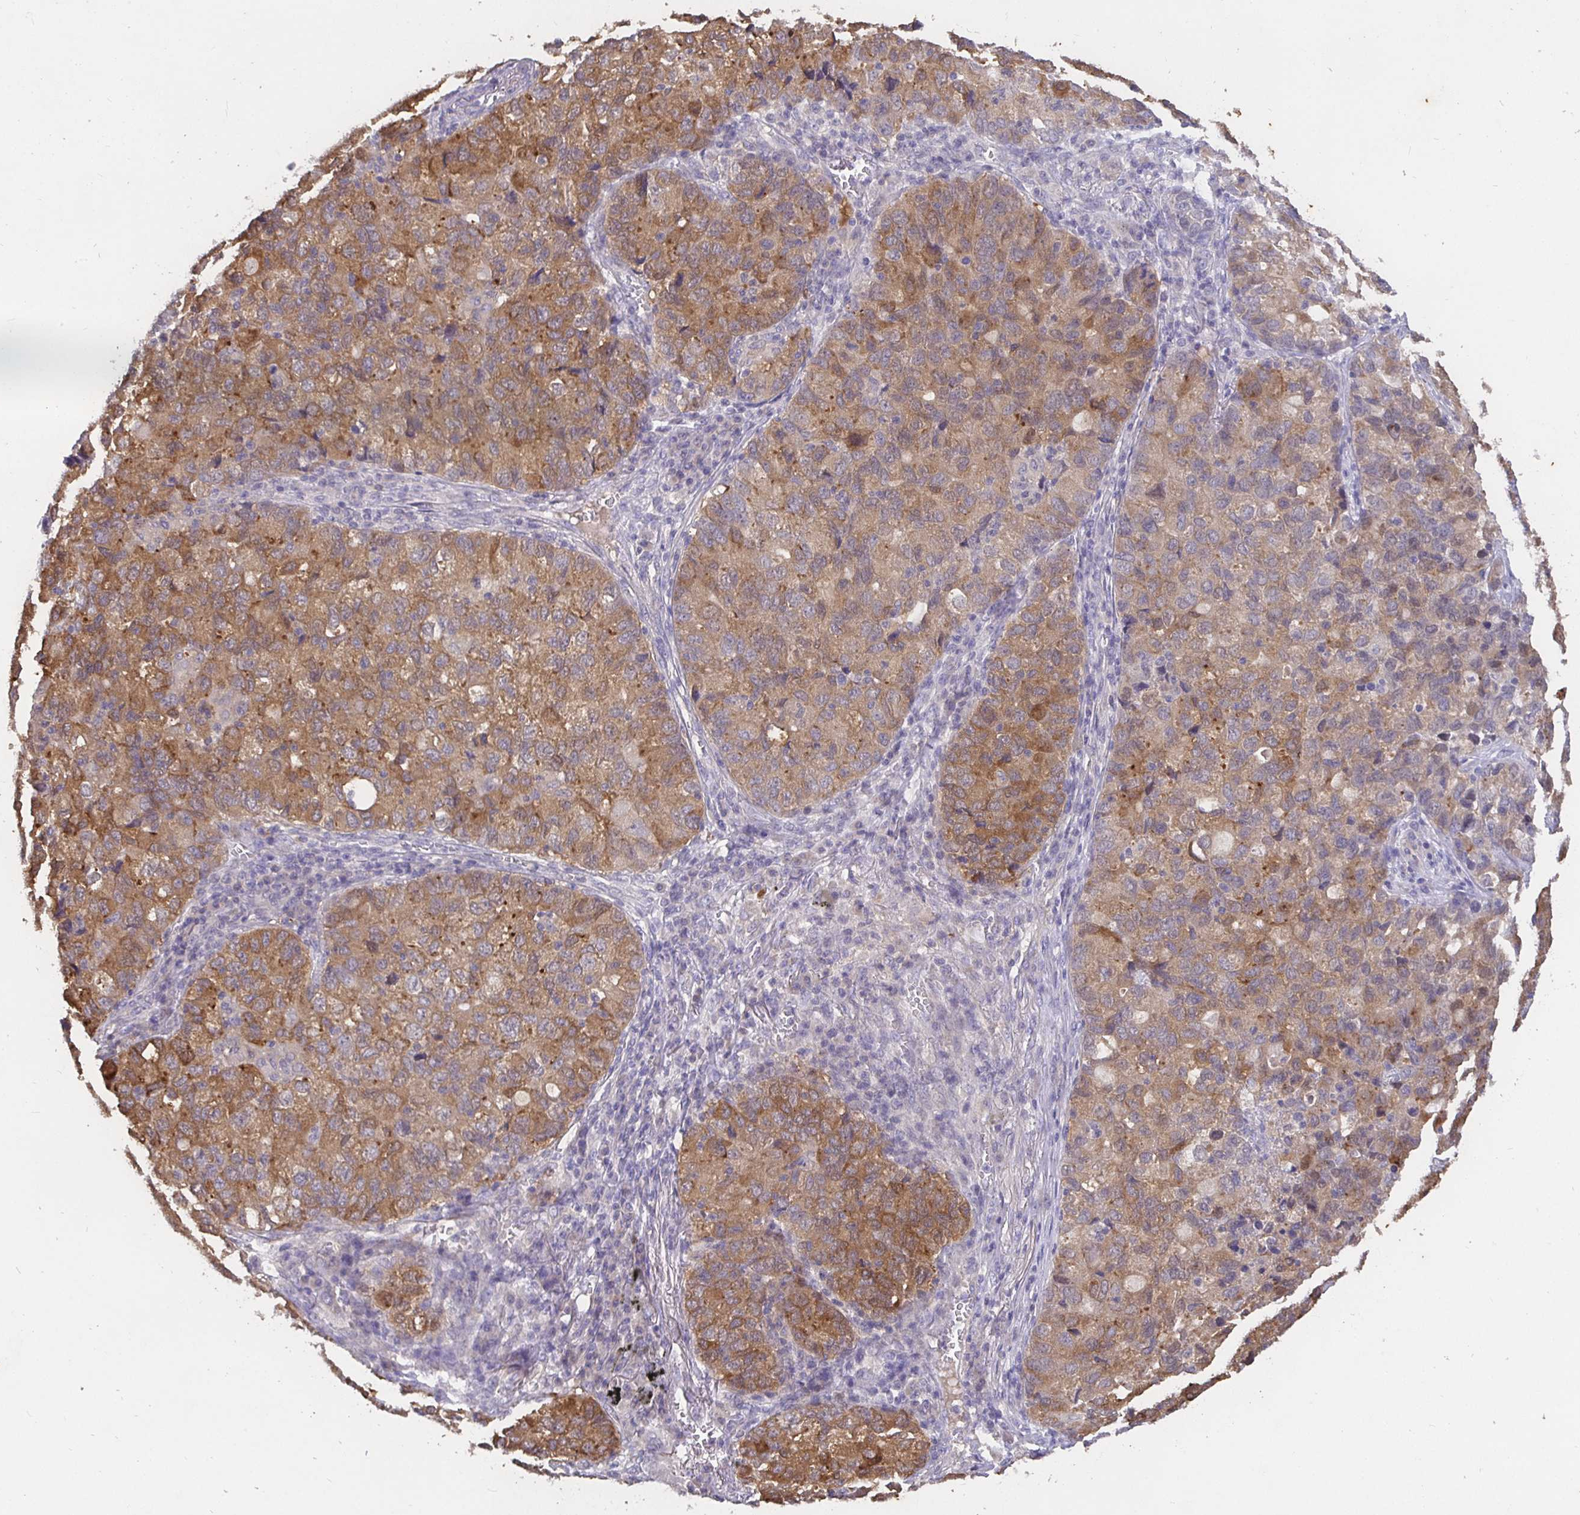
{"staining": {"intensity": "moderate", "quantity": ">75%", "location": "cytoplasmic/membranous"}, "tissue": "lung cancer", "cell_type": "Tumor cells", "image_type": "cancer", "snomed": [{"axis": "morphology", "description": "Normal morphology"}, {"axis": "morphology", "description": "Adenocarcinoma, NOS"}, {"axis": "topography", "description": "Lymph node"}, {"axis": "topography", "description": "Lung"}], "caption": "Lung cancer stained with a brown dye shows moderate cytoplasmic/membranous positive expression in approximately >75% of tumor cells.", "gene": "SHISA4", "patient": {"sex": "female", "age": 51}}